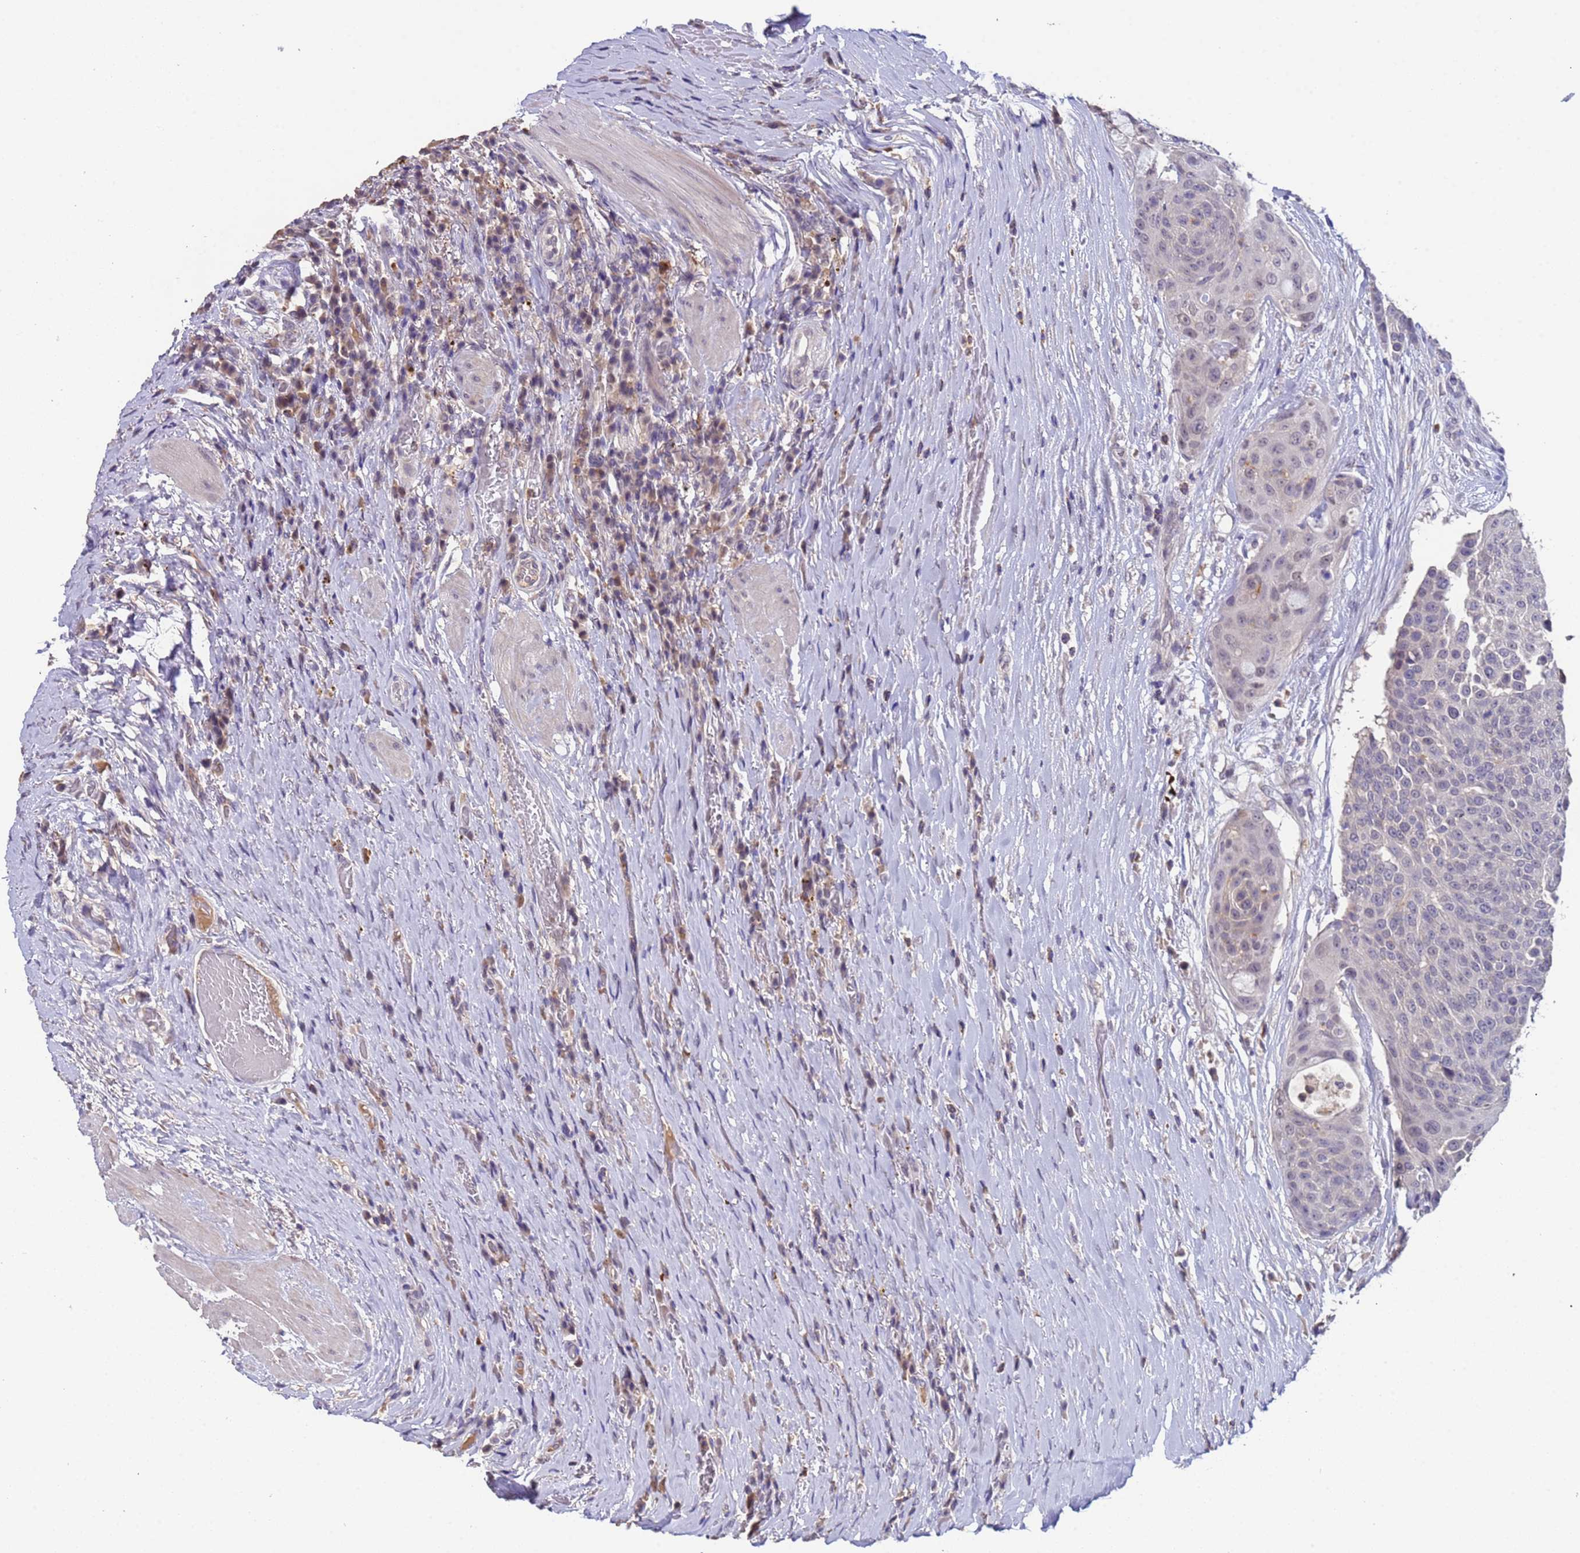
{"staining": {"intensity": "weak", "quantity": "<25%", "location": "nuclear"}, "tissue": "urothelial cancer", "cell_type": "Tumor cells", "image_type": "cancer", "snomed": [{"axis": "morphology", "description": "Urothelial carcinoma, High grade"}, {"axis": "topography", "description": "Urinary bladder"}], "caption": "The IHC image has no significant staining in tumor cells of urothelial carcinoma (high-grade) tissue.", "gene": "ZNF248", "patient": {"sex": "female", "age": 63}}